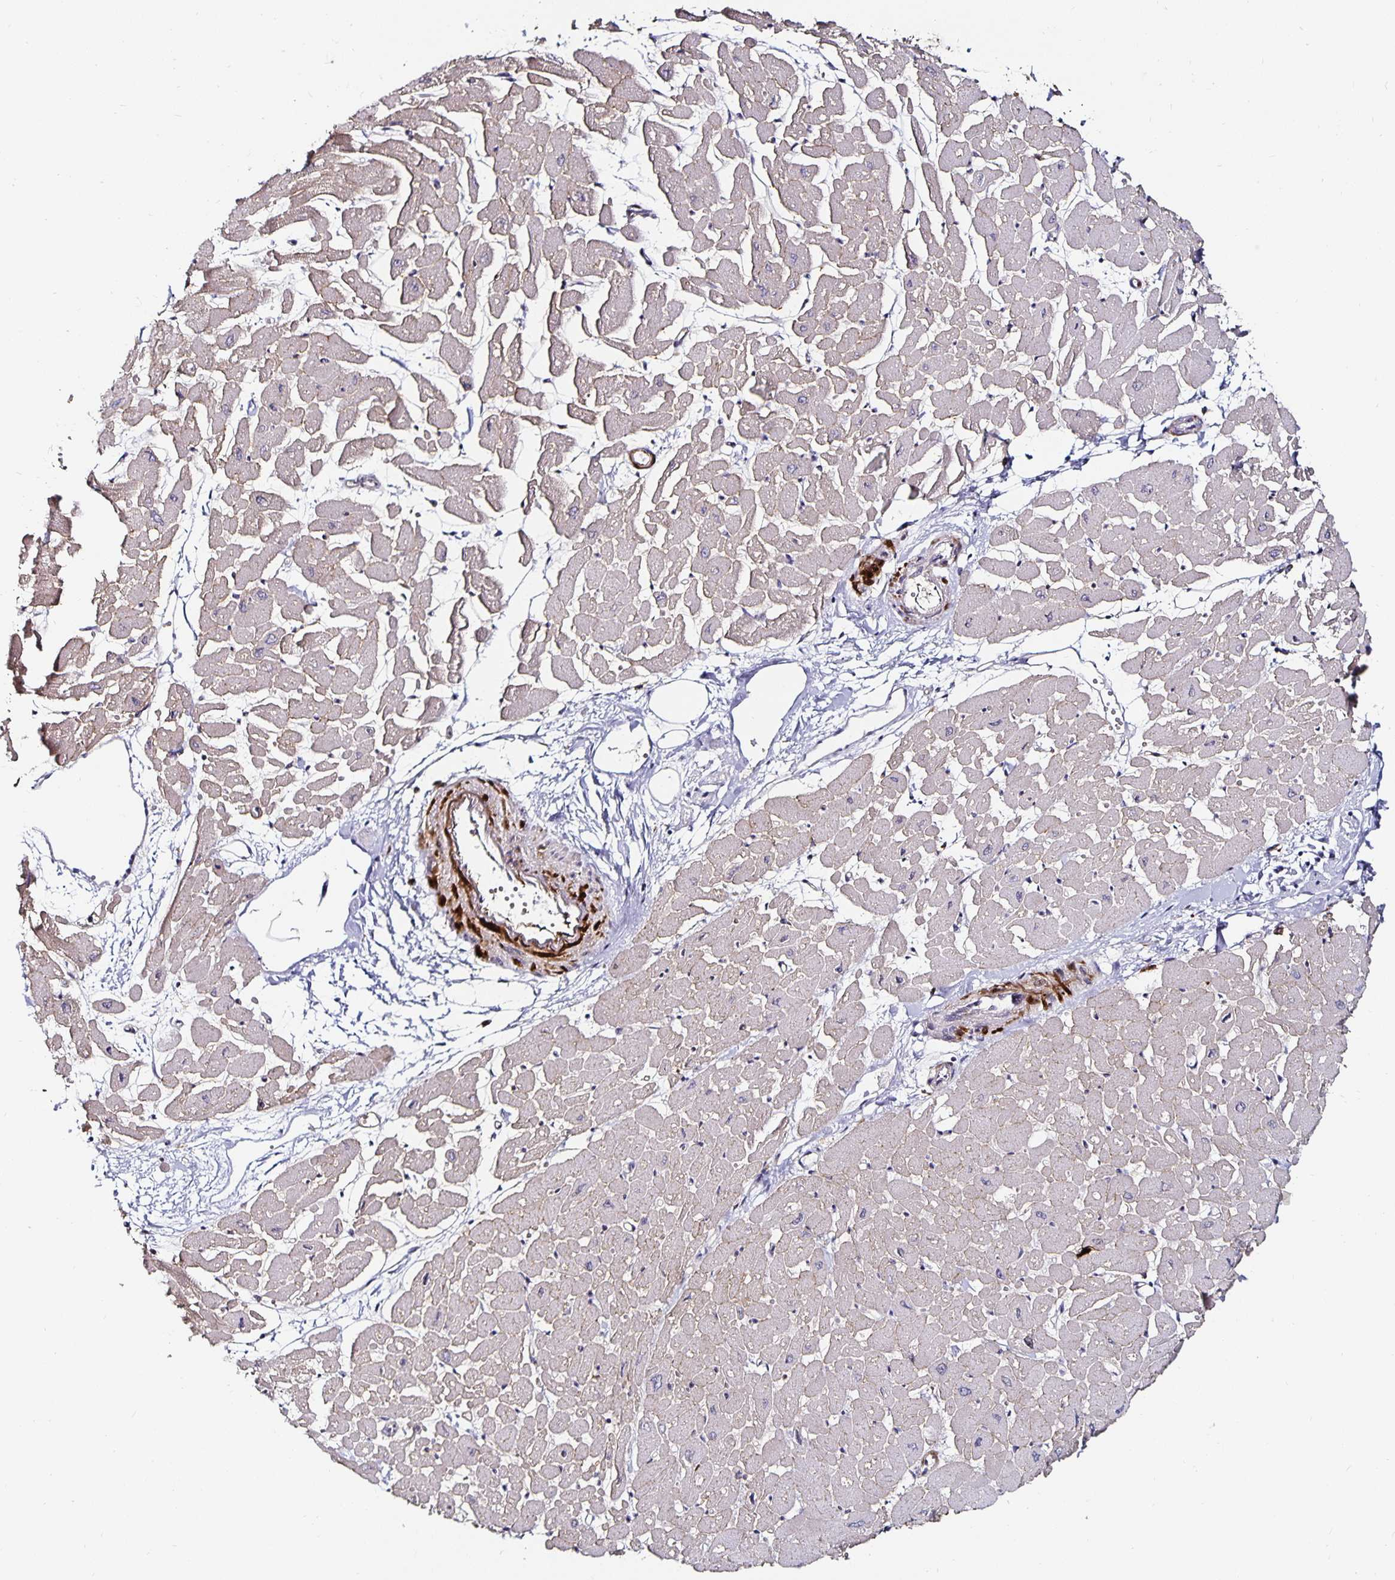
{"staining": {"intensity": "moderate", "quantity": "25%-75%", "location": "cytoplasmic/membranous"}, "tissue": "heart muscle", "cell_type": "Cardiomyocytes", "image_type": "normal", "snomed": [{"axis": "morphology", "description": "Normal tissue, NOS"}, {"axis": "topography", "description": "Heart"}], "caption": "An immunohistochemistry histopathology image of unremarkable tissue is shown. Protein staining in brown shows moderate cytoplasmic/membranous positivity in heart muscle within cardiomyocytes.", "gene": "ANLN", "patient": {"sex": "male", "age": 57}}